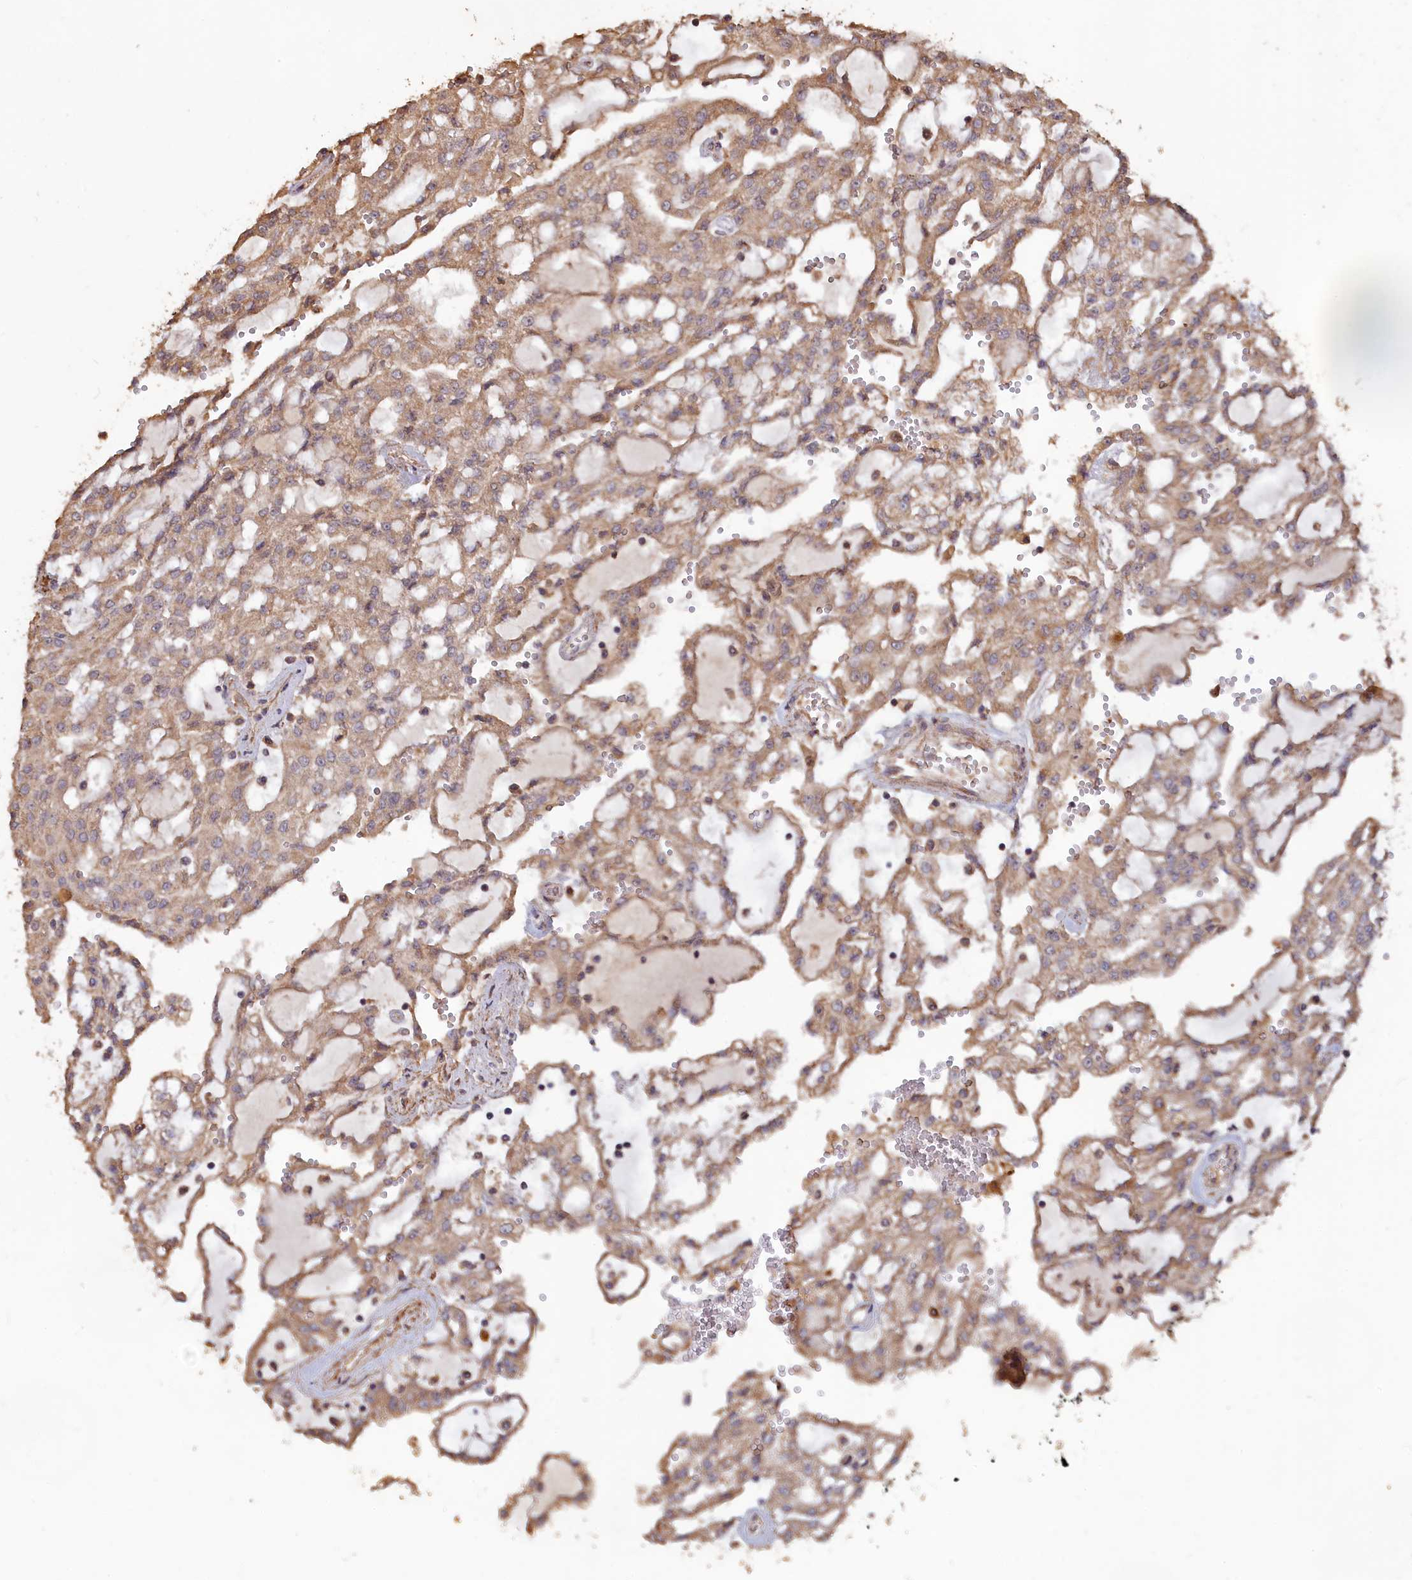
{"staining": {"intensity": "moderate", "quantity": "25%-75%", "location": "cytoplasmic/membranous"}, "tissue": "renal cancer", "cell_type": "Tumor cells", "image_type": "cancer", "snomed": [{"axis": "morphology", "description": "Adenocarcinoma, NOS"}, {"axis": "topography", "description": "Kidney"}], "caption": "Renal cancer (adenocarcinoma) stained with a protein marker demonstrates moderate staining in tumor cells.", "gene": "LAYN", "patient": {"sex": "male", "age": 63}}